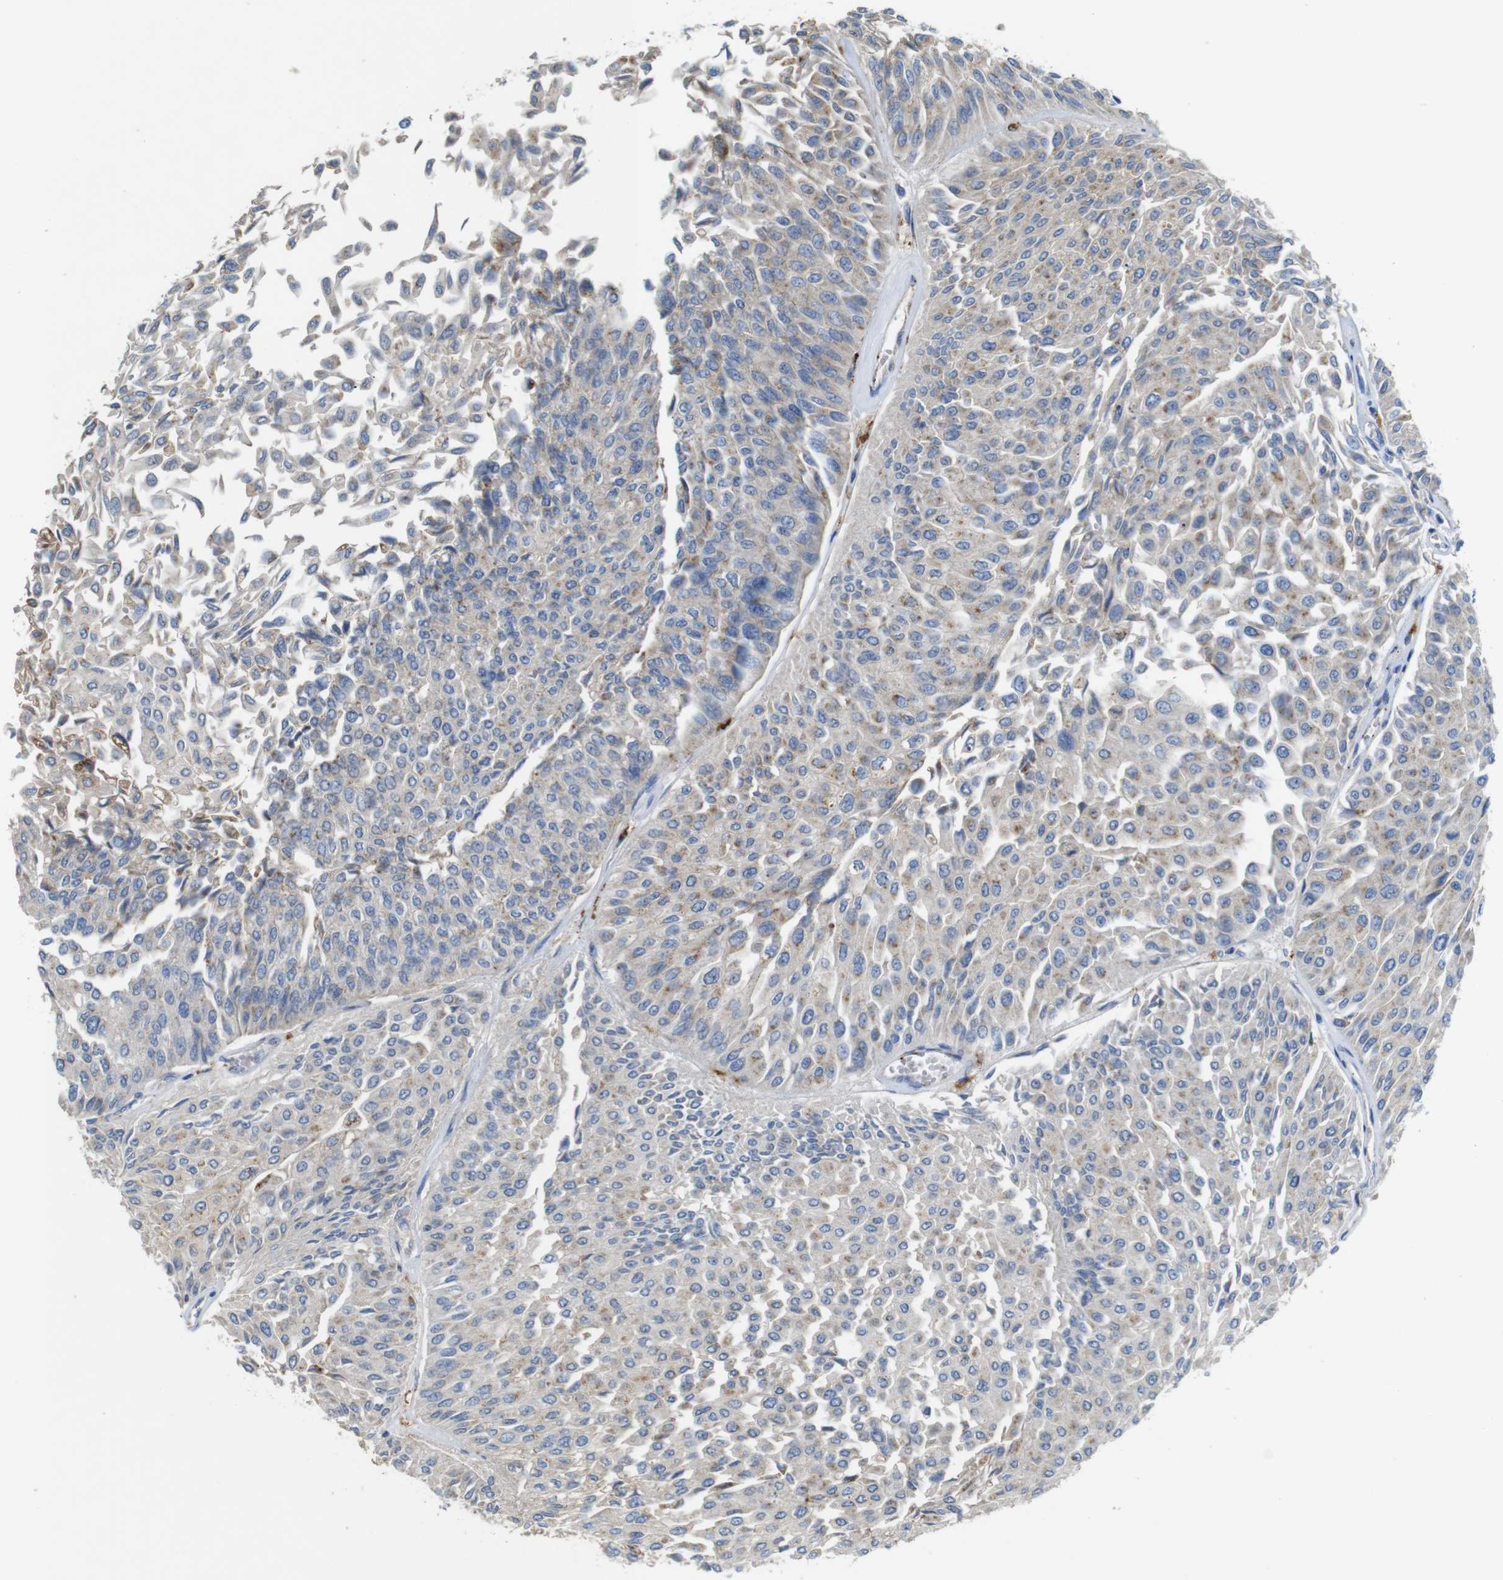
{"staining": {"intensity": "weak", "quantity": "25%-75%", "location": "cytoplasmic/membranous"}, "tissue": "urothelial cancer", "cell_type": "Tumor cells", "image_type": "cancer", "snomed": [{"axis": "morphology", "description": "Urothelial carcinoma, Low grade"}, {"axis": "topography", "description": "Urinary bladder"}], "caption": "A brown stain shows weak cytoplasmic/membranous expression of a protein in human urothelial cancer tumor cells. (Brightfield microscopy of DAB IHC at high magnification).", "gene": "NHLRC3", "patient": {"sex": "male", "age": 67}}